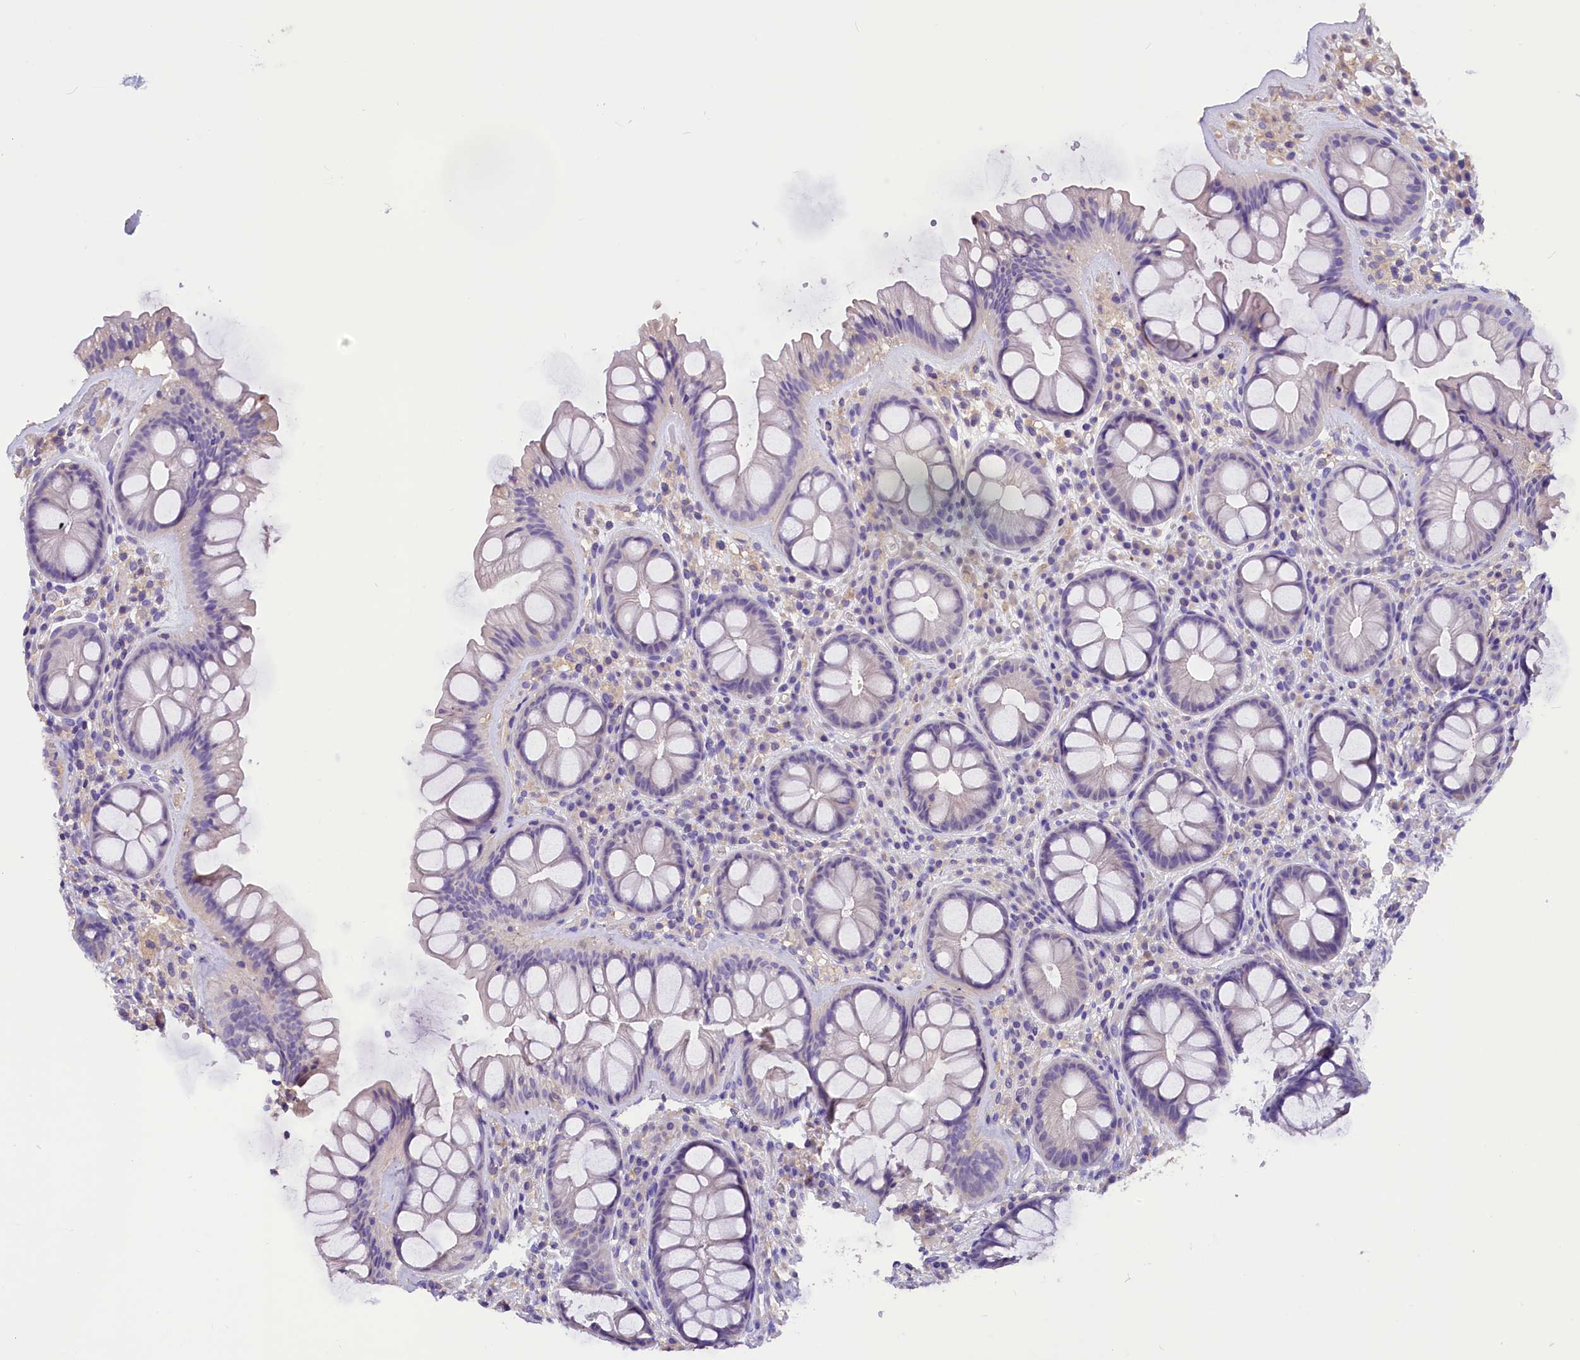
{"staining": {"intensity": "negative", "quantity": "none", "location": "none"}, "tissue": "rectum", "cell_type": "Glandular cells", "image_type": "normal", "snomed": [{"axis": "morphology", "description": "Normal tissue, NOS"}, {"axis": "topography", "description": "Rectum"}], "caption": "This is a image of immunohistochemistry (IHC) staining of unremarkable rectum, which shows no staining in glandular cells.", "gene": "AP3B2", "patient": {"sex": "male", "age": 74}}